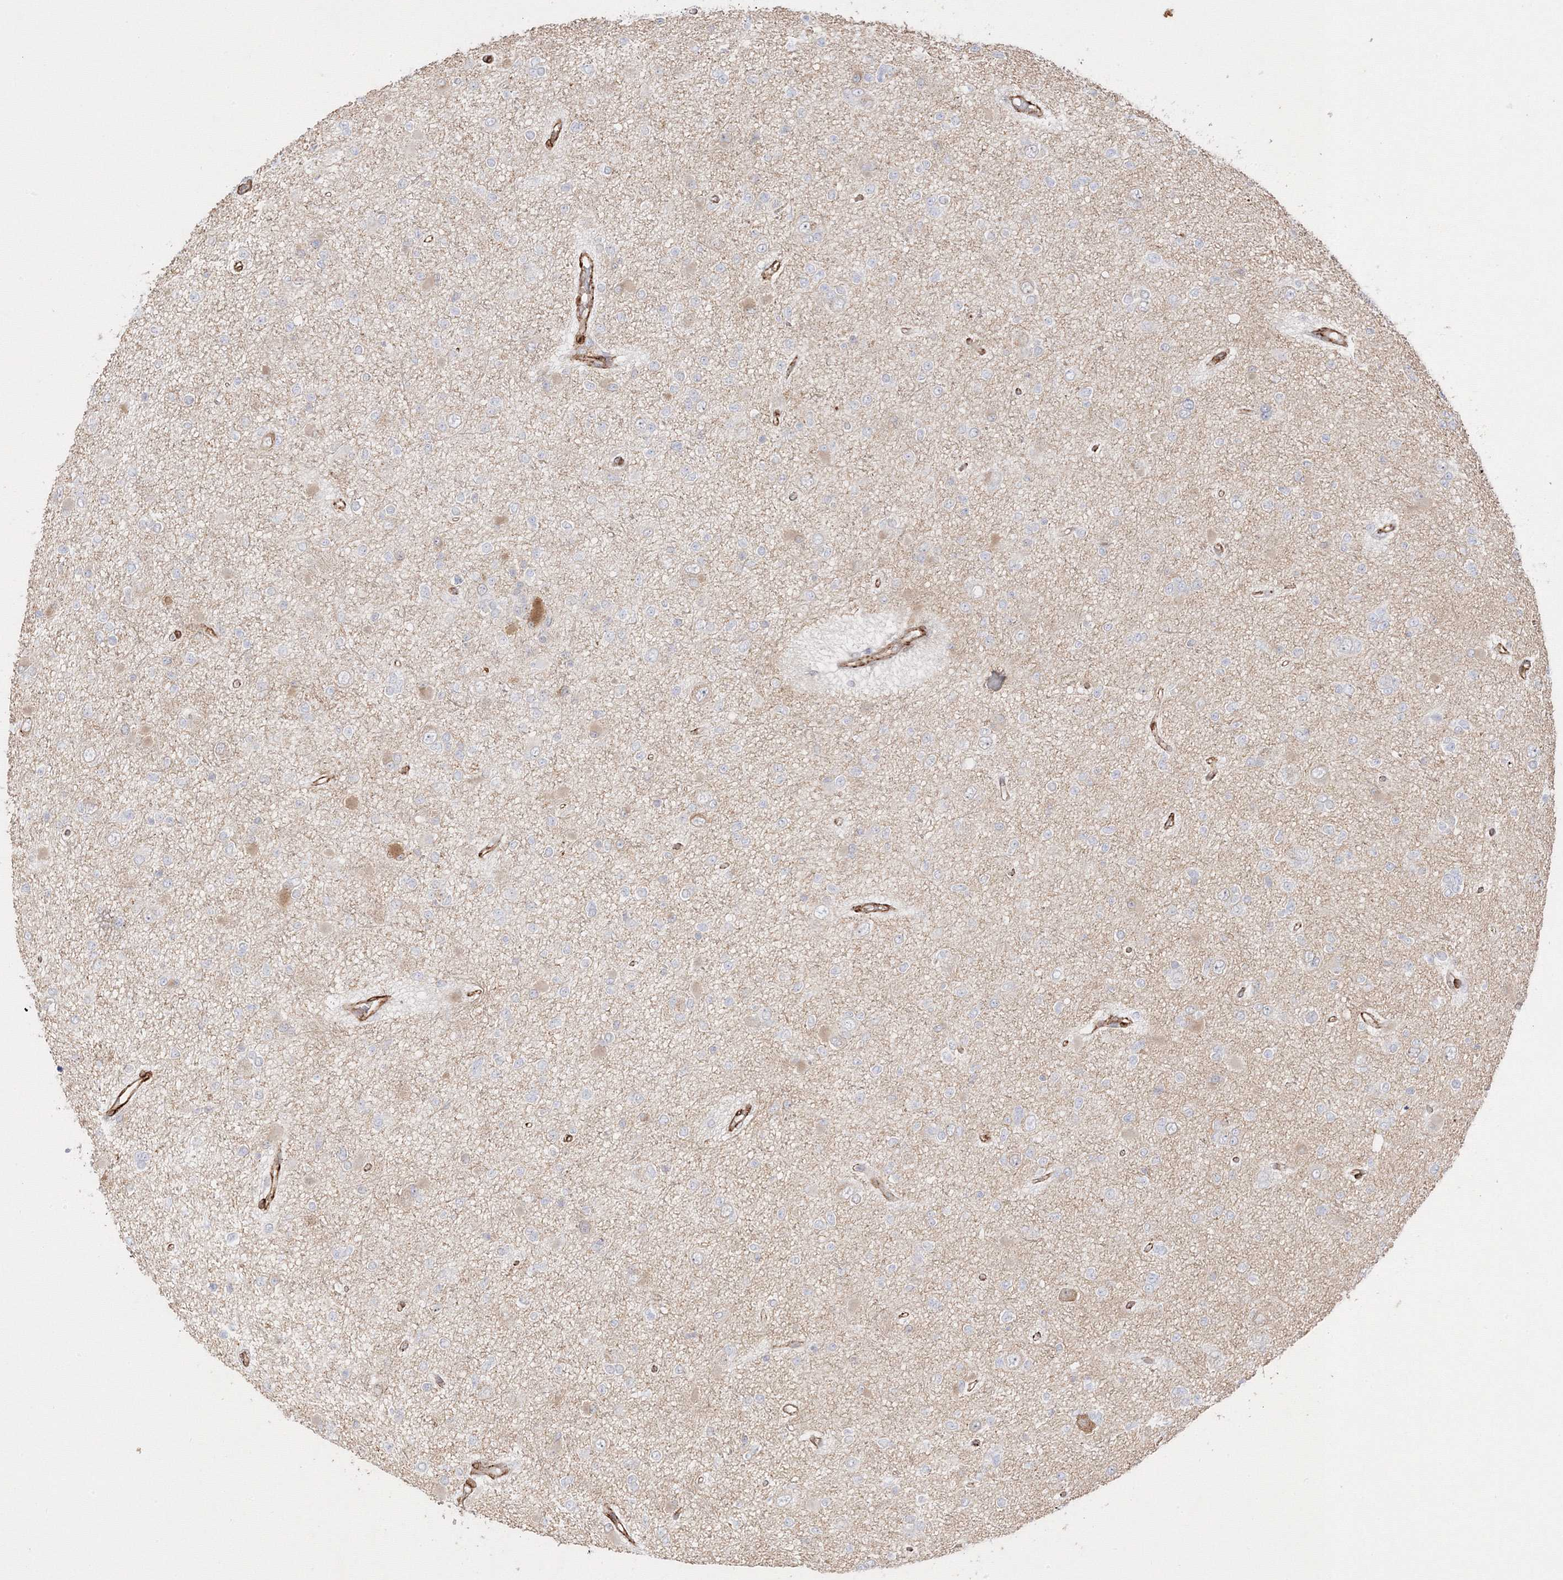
{"staining": {"intensity": "negative", "quantity": "none", "location": "none"}, "tissue": "glioma", "cell_type": "Tumor cells", "image_type": "cancer", "snomed": [{"axis": "morphology", "description": "Glioma, malignant, Low grade"}, {"axis": "topography", "description": "Brain"}], "caption": "Immunohistochemistry (IHC) photomicrograph of malignant glioma (low-grade) stained for a protein (brown), which reveals no staining in tumor cells.", "gene": "C2CD2", "patient": {"sex": "female", "age": 22}}